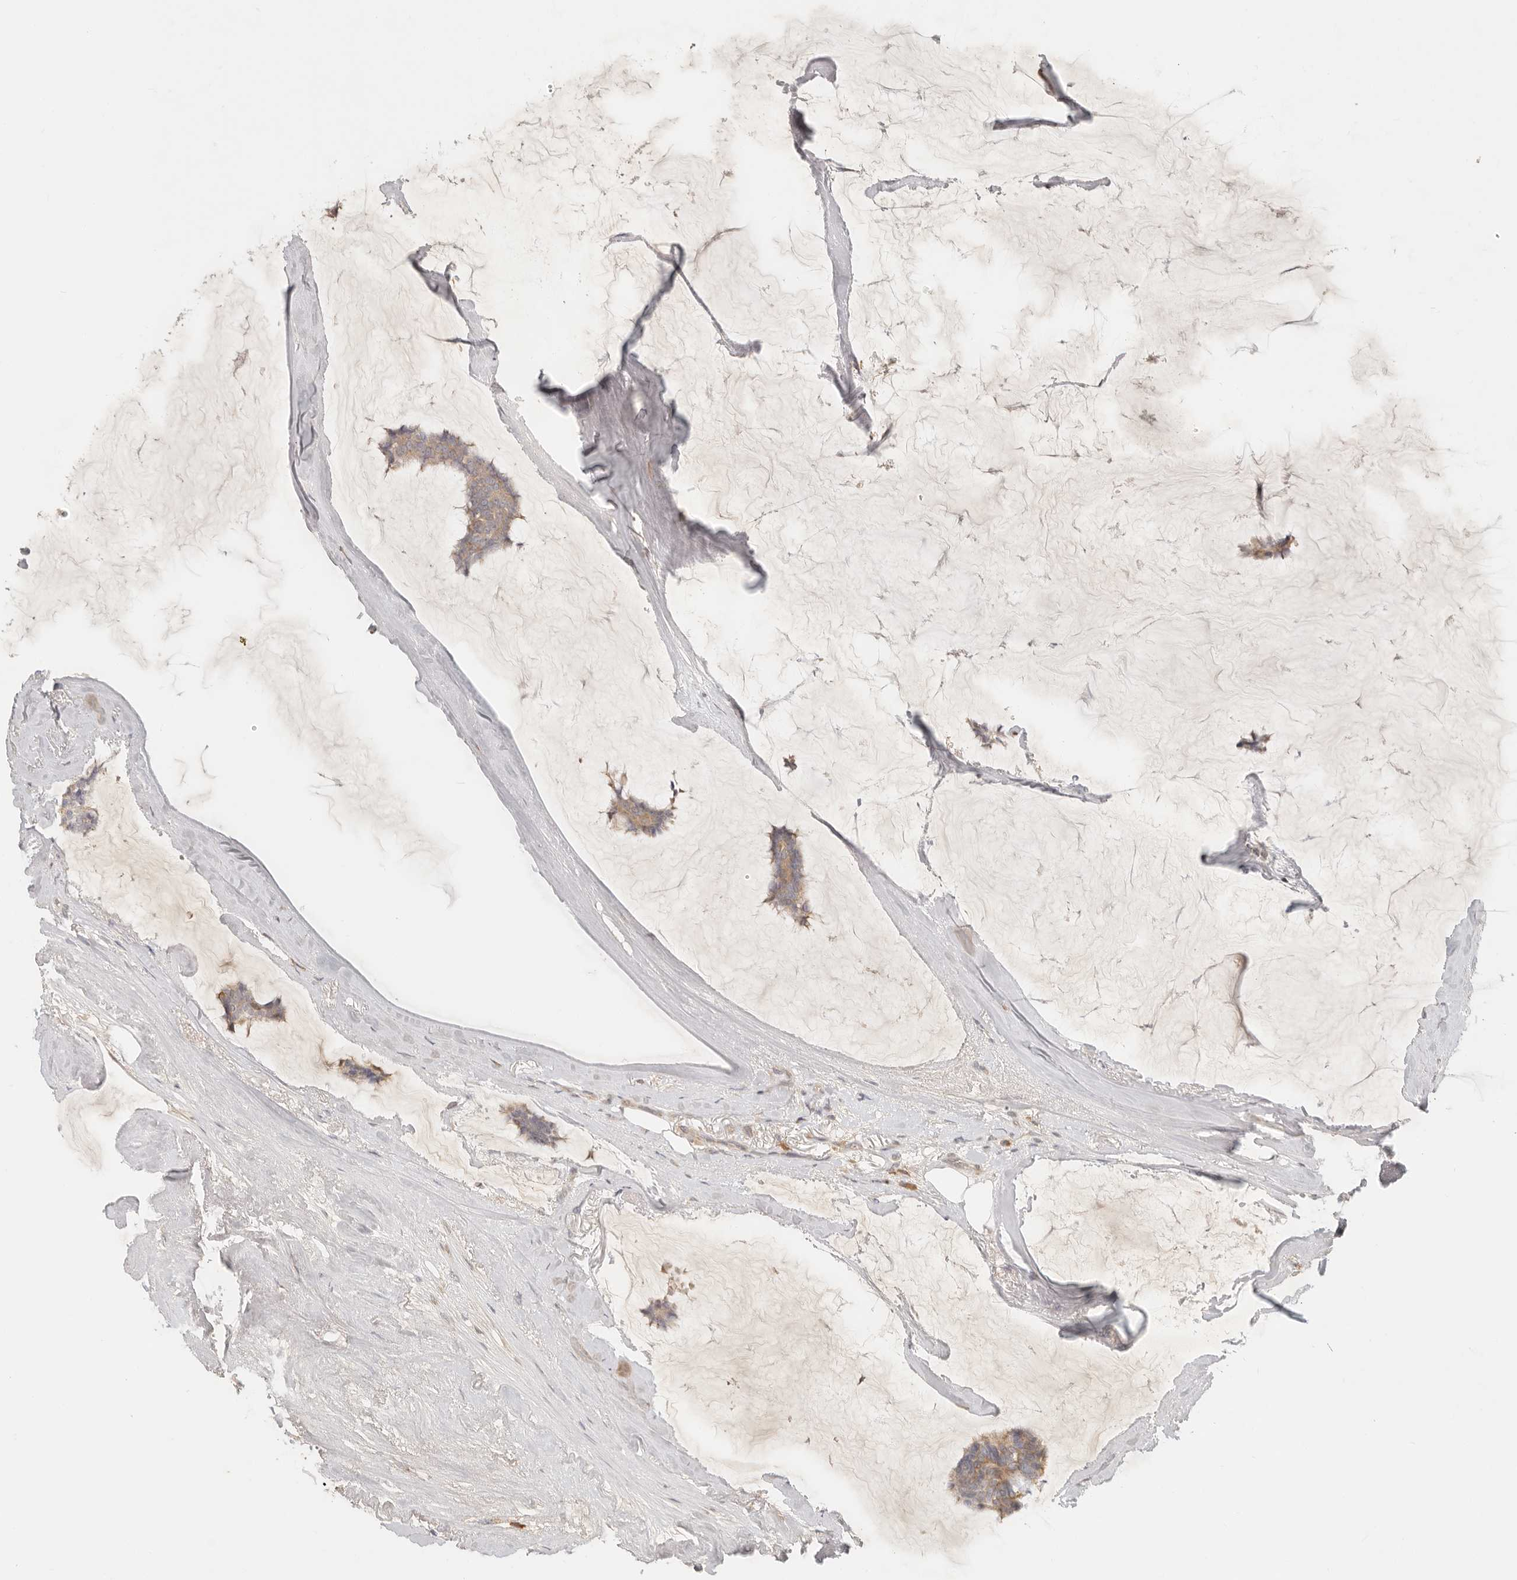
{"staining": {"intensity": "moderate", "quantity": ">75%", "location": "cytoplasmic/membranous"}, "tissue": "breast cancer", "cell_type": "Tumor cells", "image_type": "cancer", "snomed": [{"axis": "morphology", "description": "Duct carcinoma"}, {"axis": "topography", "description": "Breast"}], "caption": "IHC histopathology image of human breast cancer (infiltrating ductal carcinoma) stained for a protein (brown), which shows medium levels of moderate cytoplasmic/membranous staining in about >75% of tumor cells.", "gene": "PABPC4", "patient": {"sex": "female", "age": 93}}